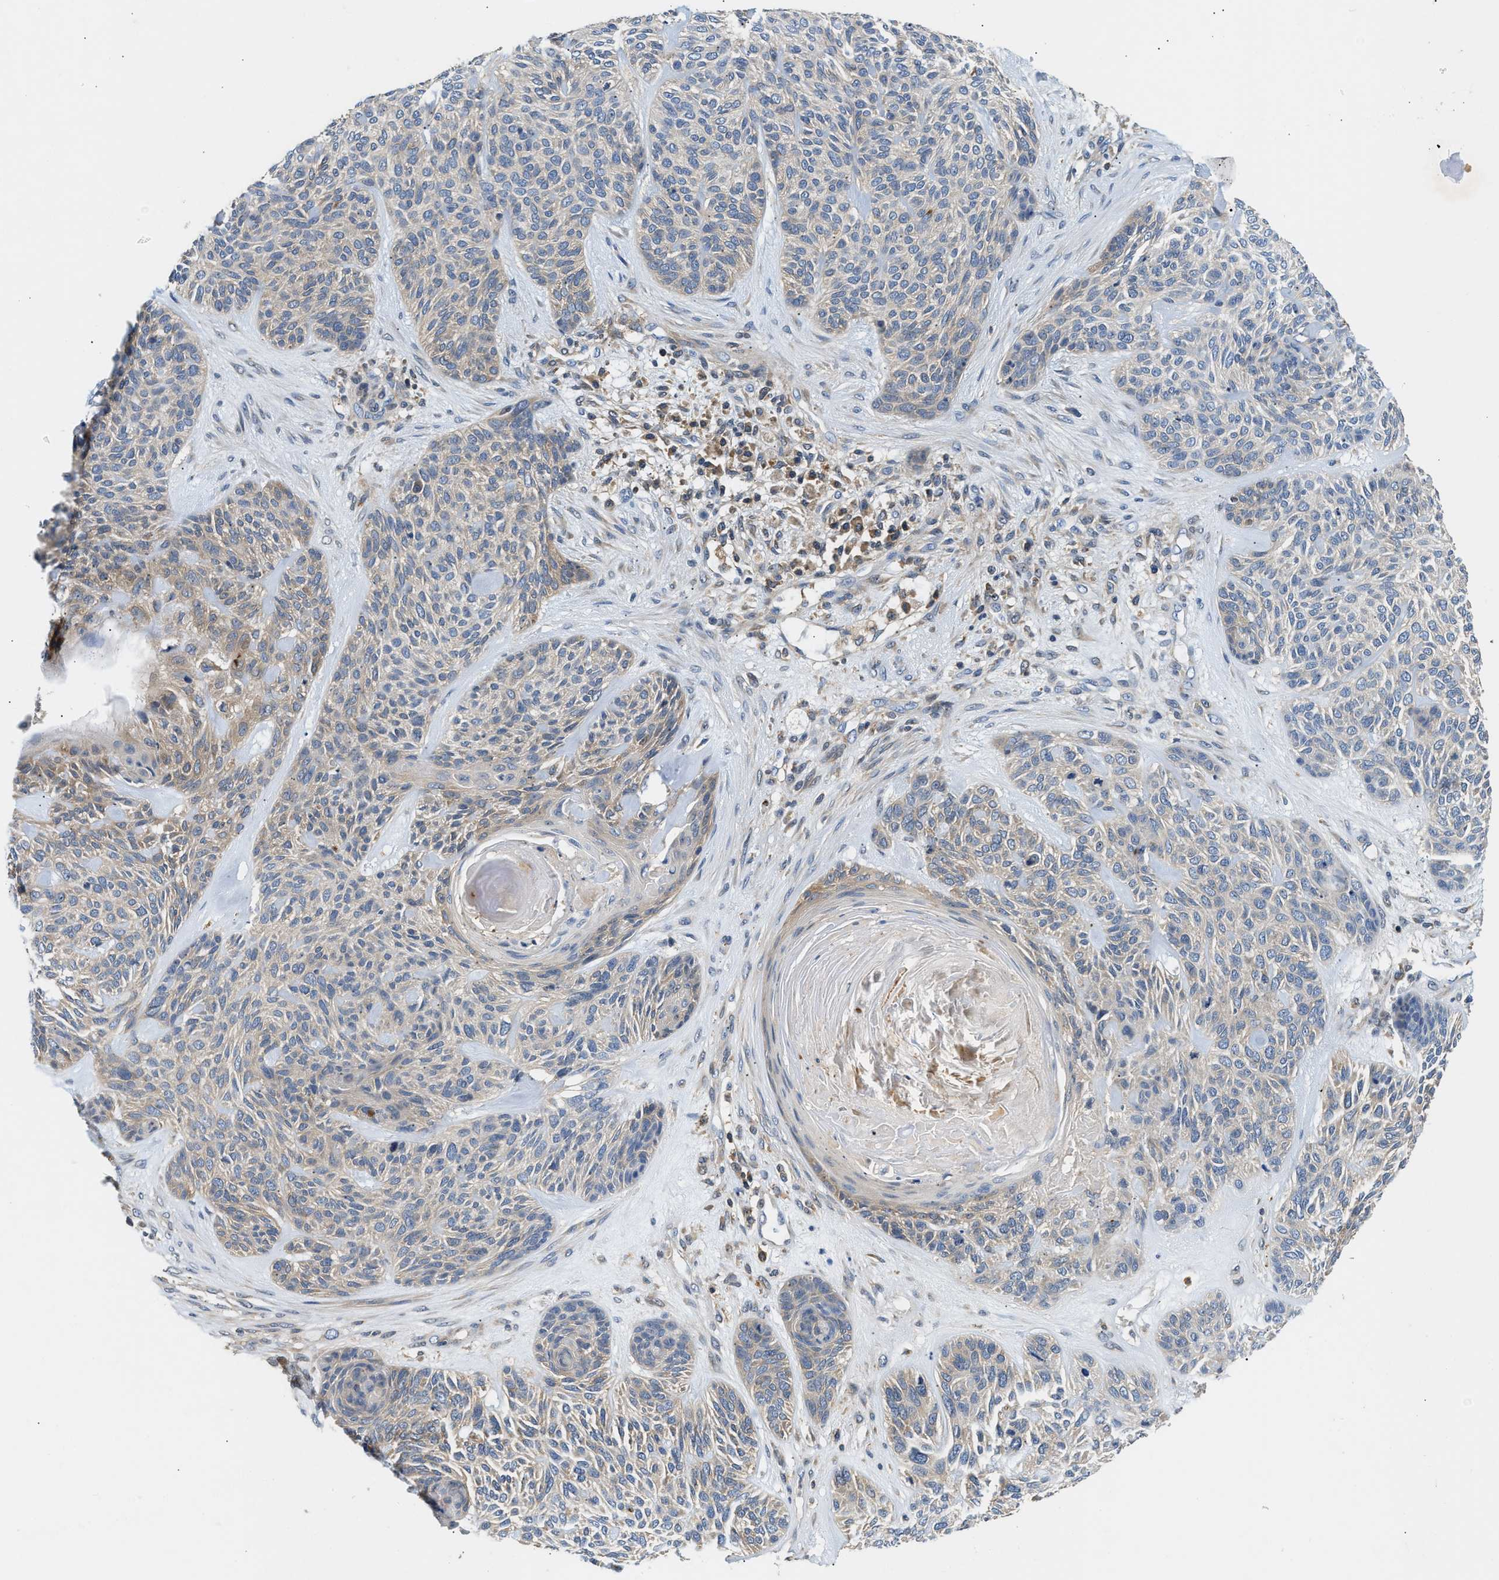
{"staining": {"intensity": "weak", "quantity": "<25%", "location": "cytoplasmic/membranous"}, "tissue": "skin cancer", "cell_type": "Tumor cells", "image_type": "cancer", "snomed": [{"axis": "morphology", "description": "Basal cell carcinoma"}, {"axis": "topography", "description": "Skin"}], "caption": "High power microscopy histopathology image of an IHC histopathology image of skin cancer, revealing no significant positivity in tumor cells. The staining is performed using DAB brown chromogen with nuclei counter-stained in using hematoxylin.", "gene": "CCM2", "patient": {"sex": "male", "age": 55}}